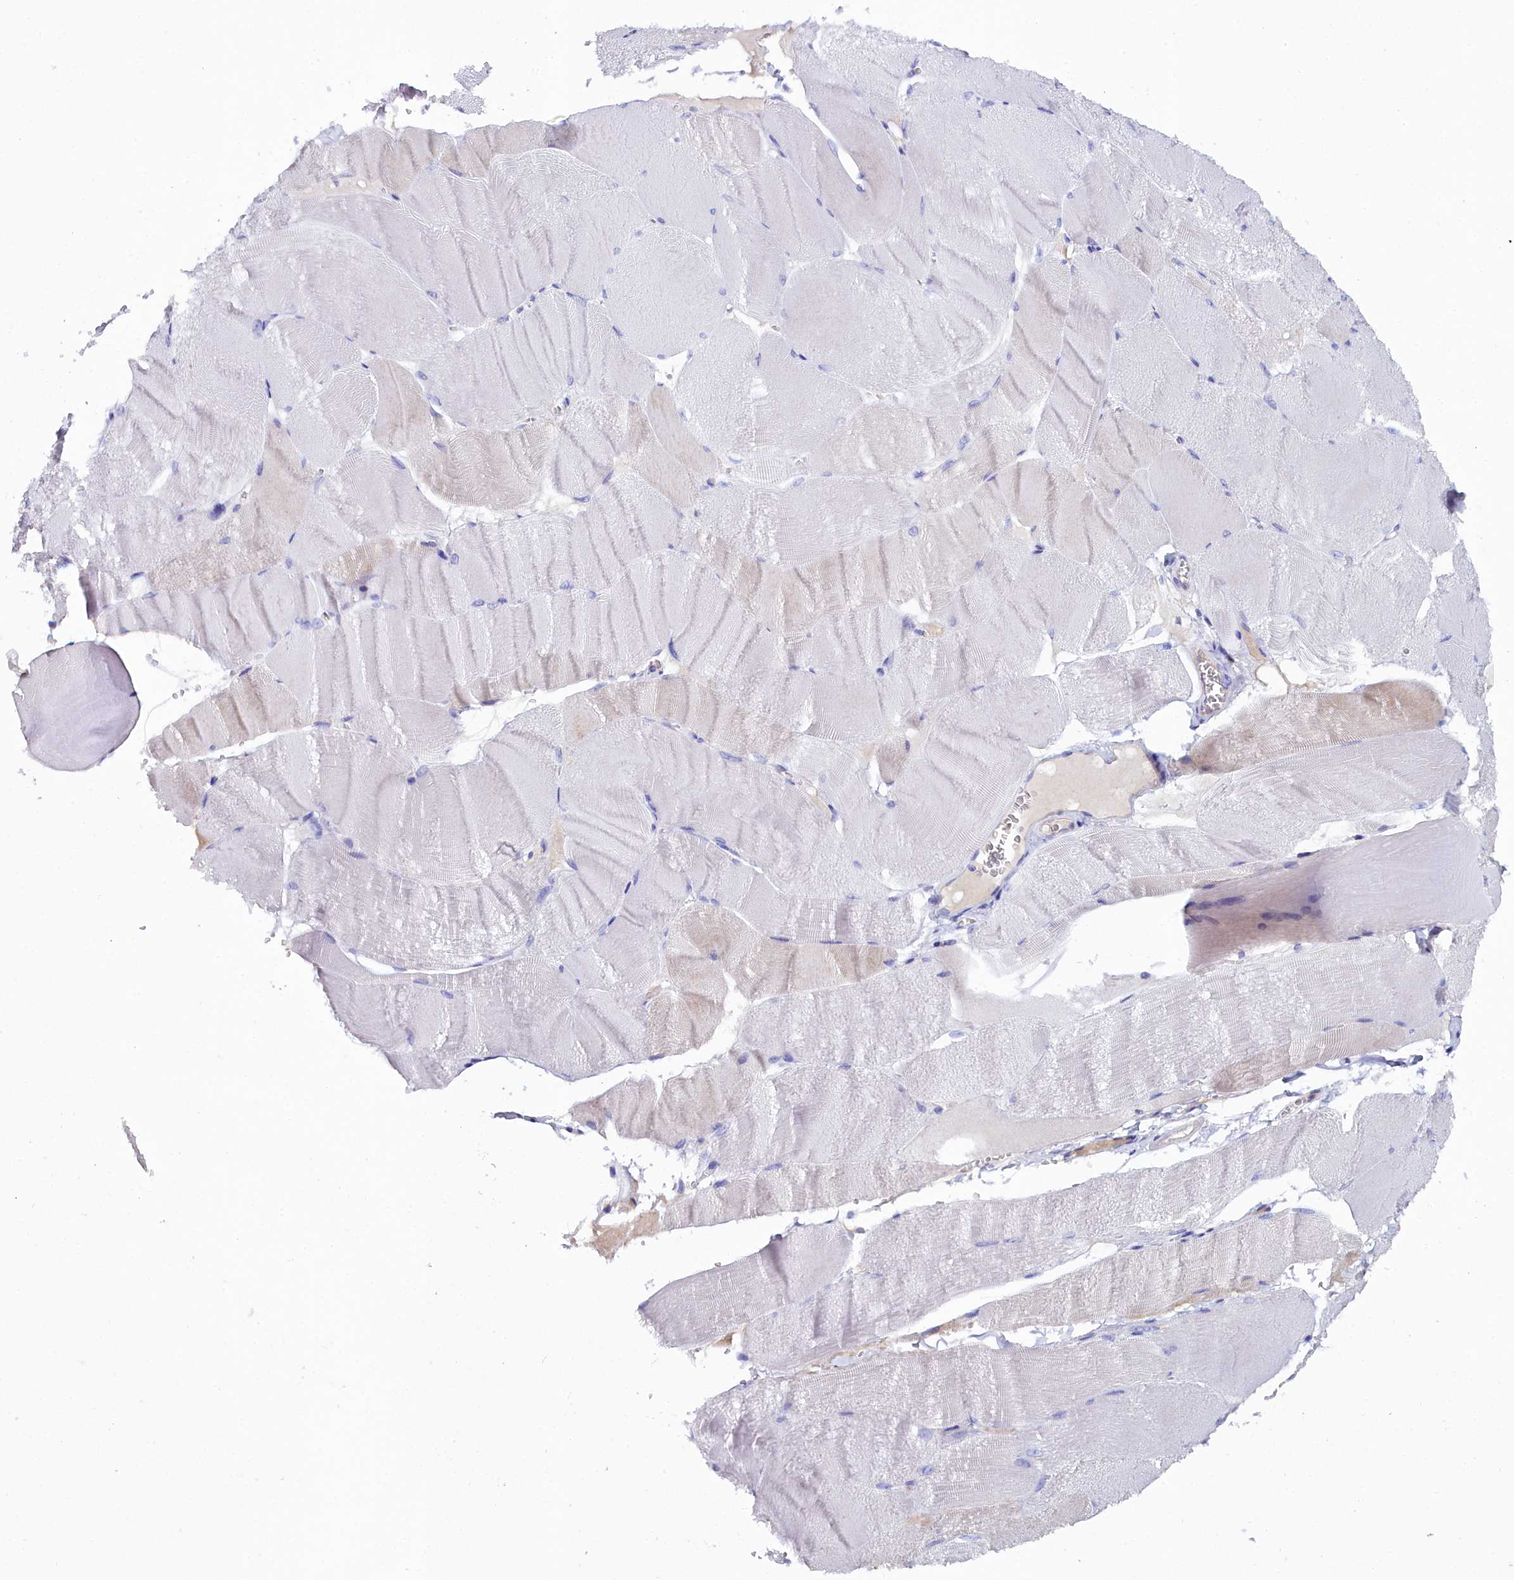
{"staining": {"intensity": "weak", "quantity": "<25%", "location": "cytoplasmic/membranous"}, "tissue": "skeletal muscle", "cell_type": "Myocytes", "image_type": "normal", "snomed": [{"axis": "morphology", "description": "Normal tissue, NOS"}, {"axis": "morphology", "description": "Basal cell carcinoma"}, {"axis": "topography", "description": "Skeletal muscle"}], "caption": "High magnification brightfield microscopy of benign skeletal muscle stained with DAB (brown) and counterstained with hematoxylin (blue): myocytes show no significant positivity. (DAB immunohistochemistry with hematoxylin counter stain).", "gene": "SLC49A3", "patient": {"sex": "female", "age": 64}}